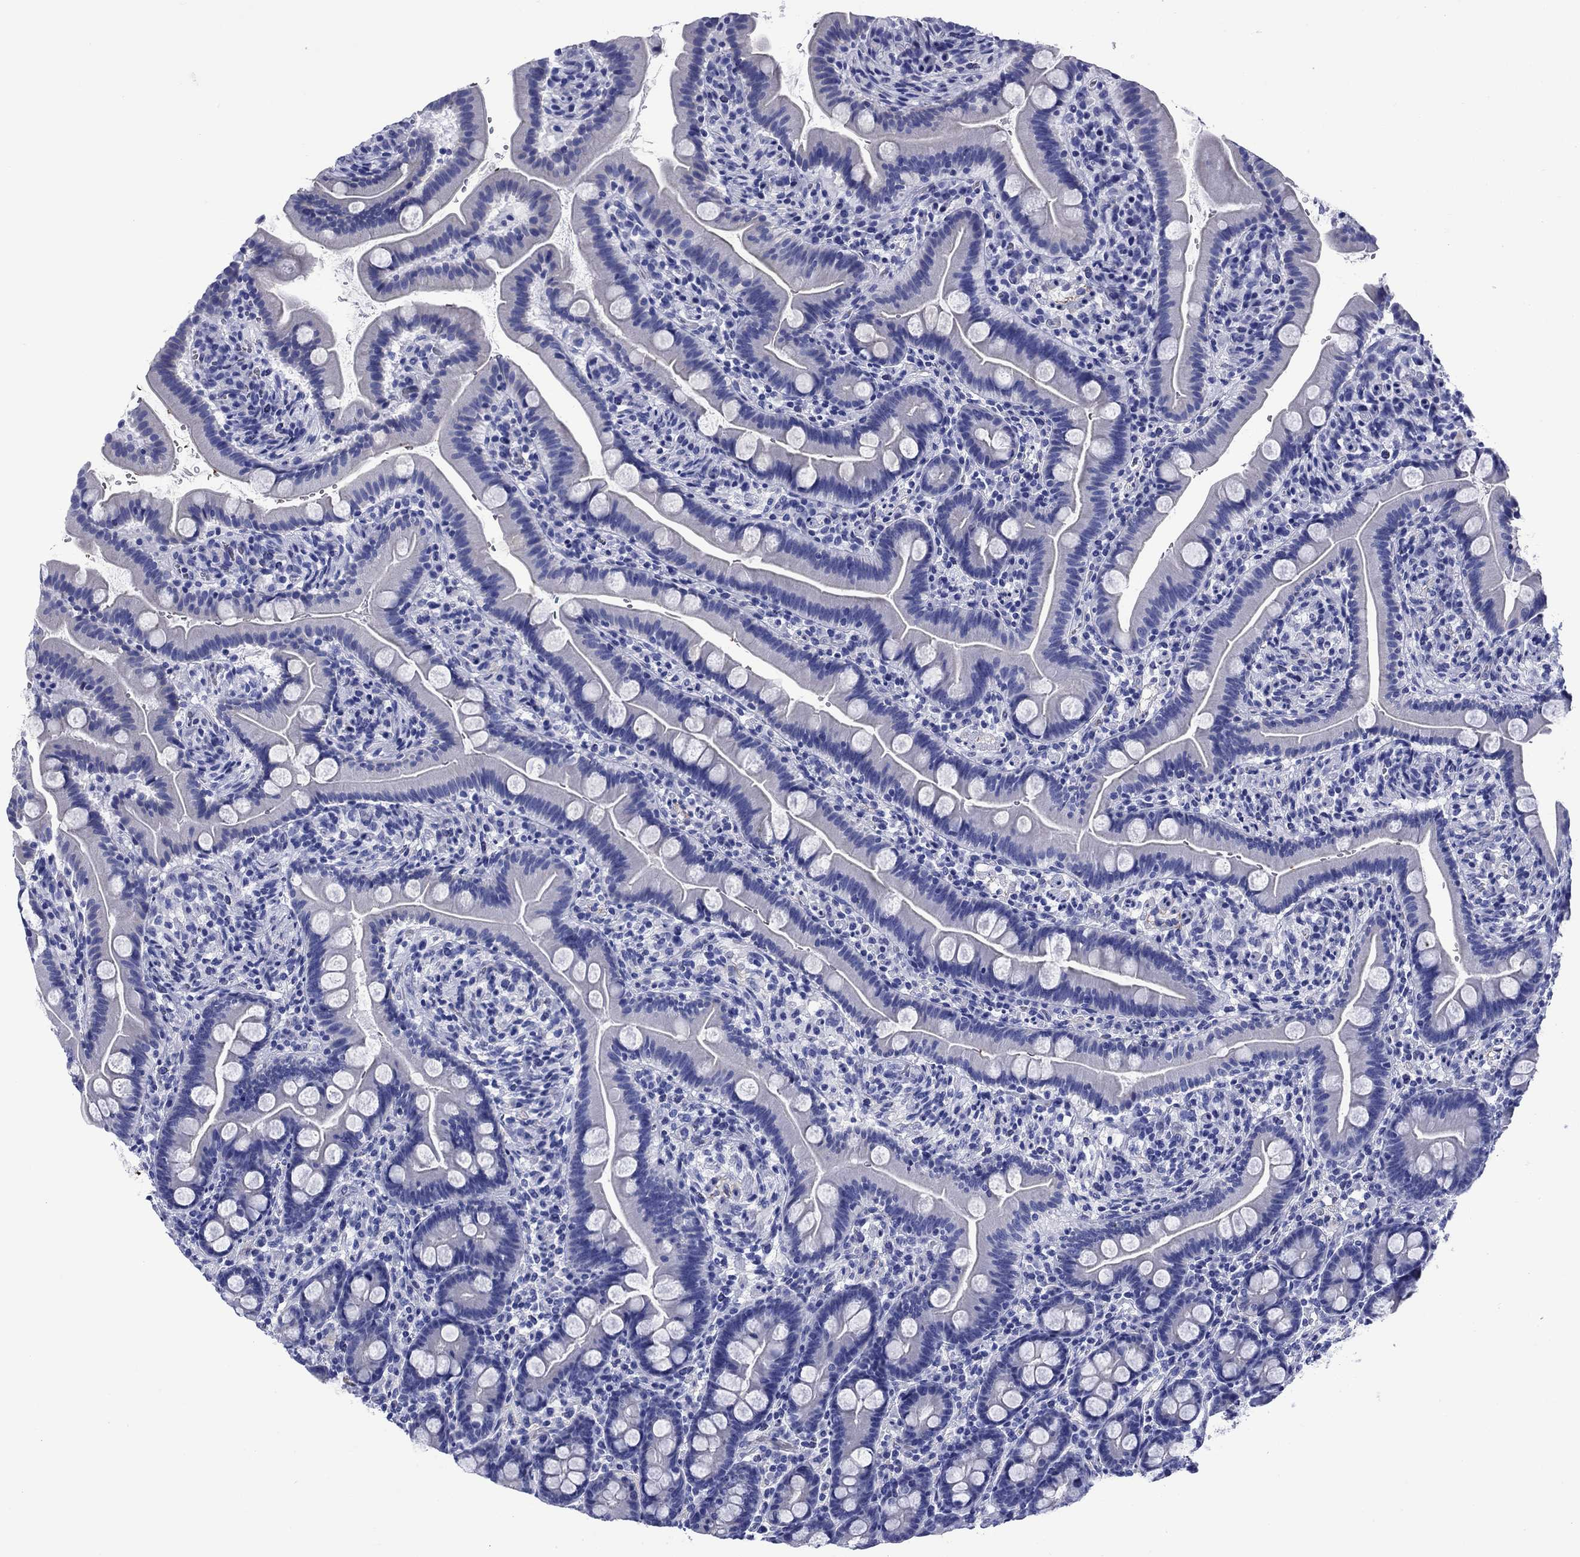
{"staining": {"intensity": "negative", "quantity": "none", "location": "none"}, "tissue": "small intestine", "cell_type": "Glandular cells", "image_type": "normal", "snomed": [{"axis": "morphology", "description": "Normal tissue, NOS"}, {"axis": "topography", "description": "Small intestine"}], "caption": "An immunohistochemistry (IHC) histopathology image of benign small intestine is shown. There is no staining in glandular cells of small intestine. Nuclei are stained in blue.", "gene": "SLC1A2", "patient": {"sex": "female", "age": 44}}